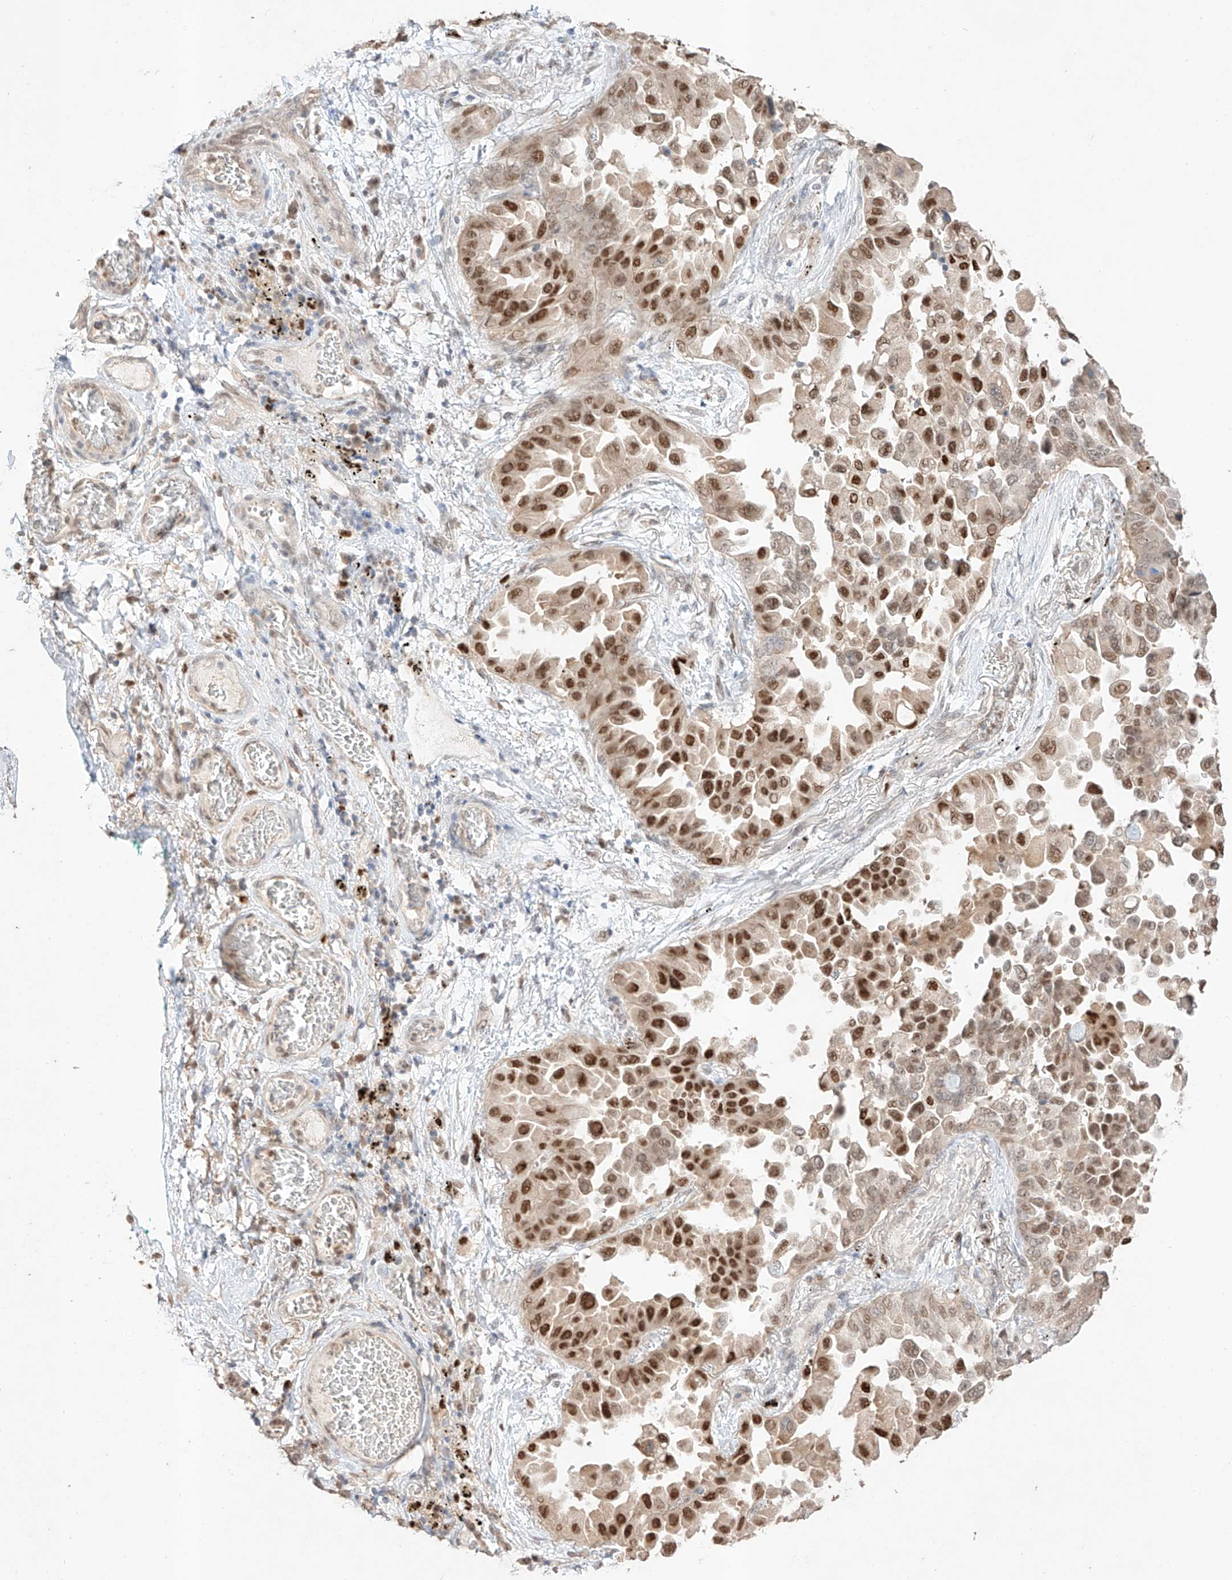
{"staining": {"intensity": "strong", "quantity": ">75%", "location": "nuclear"}, "tissue": "lung cancer", "cell_type": "Tumor cells", "image_type": "cancer", "snomed": [{"axis": "morphology", "description": "Adenocarcinoma, NOS"}, {"axis": "topography", "description": "Lung"}], "caption": "Immunohistochemical staining of human lung adenocarcinoma shows high levels of strong nuclear positivity in approximately >75% of tumor cells.", "gene": "APIP", "patient": {"sex": "female", "age": 67}}